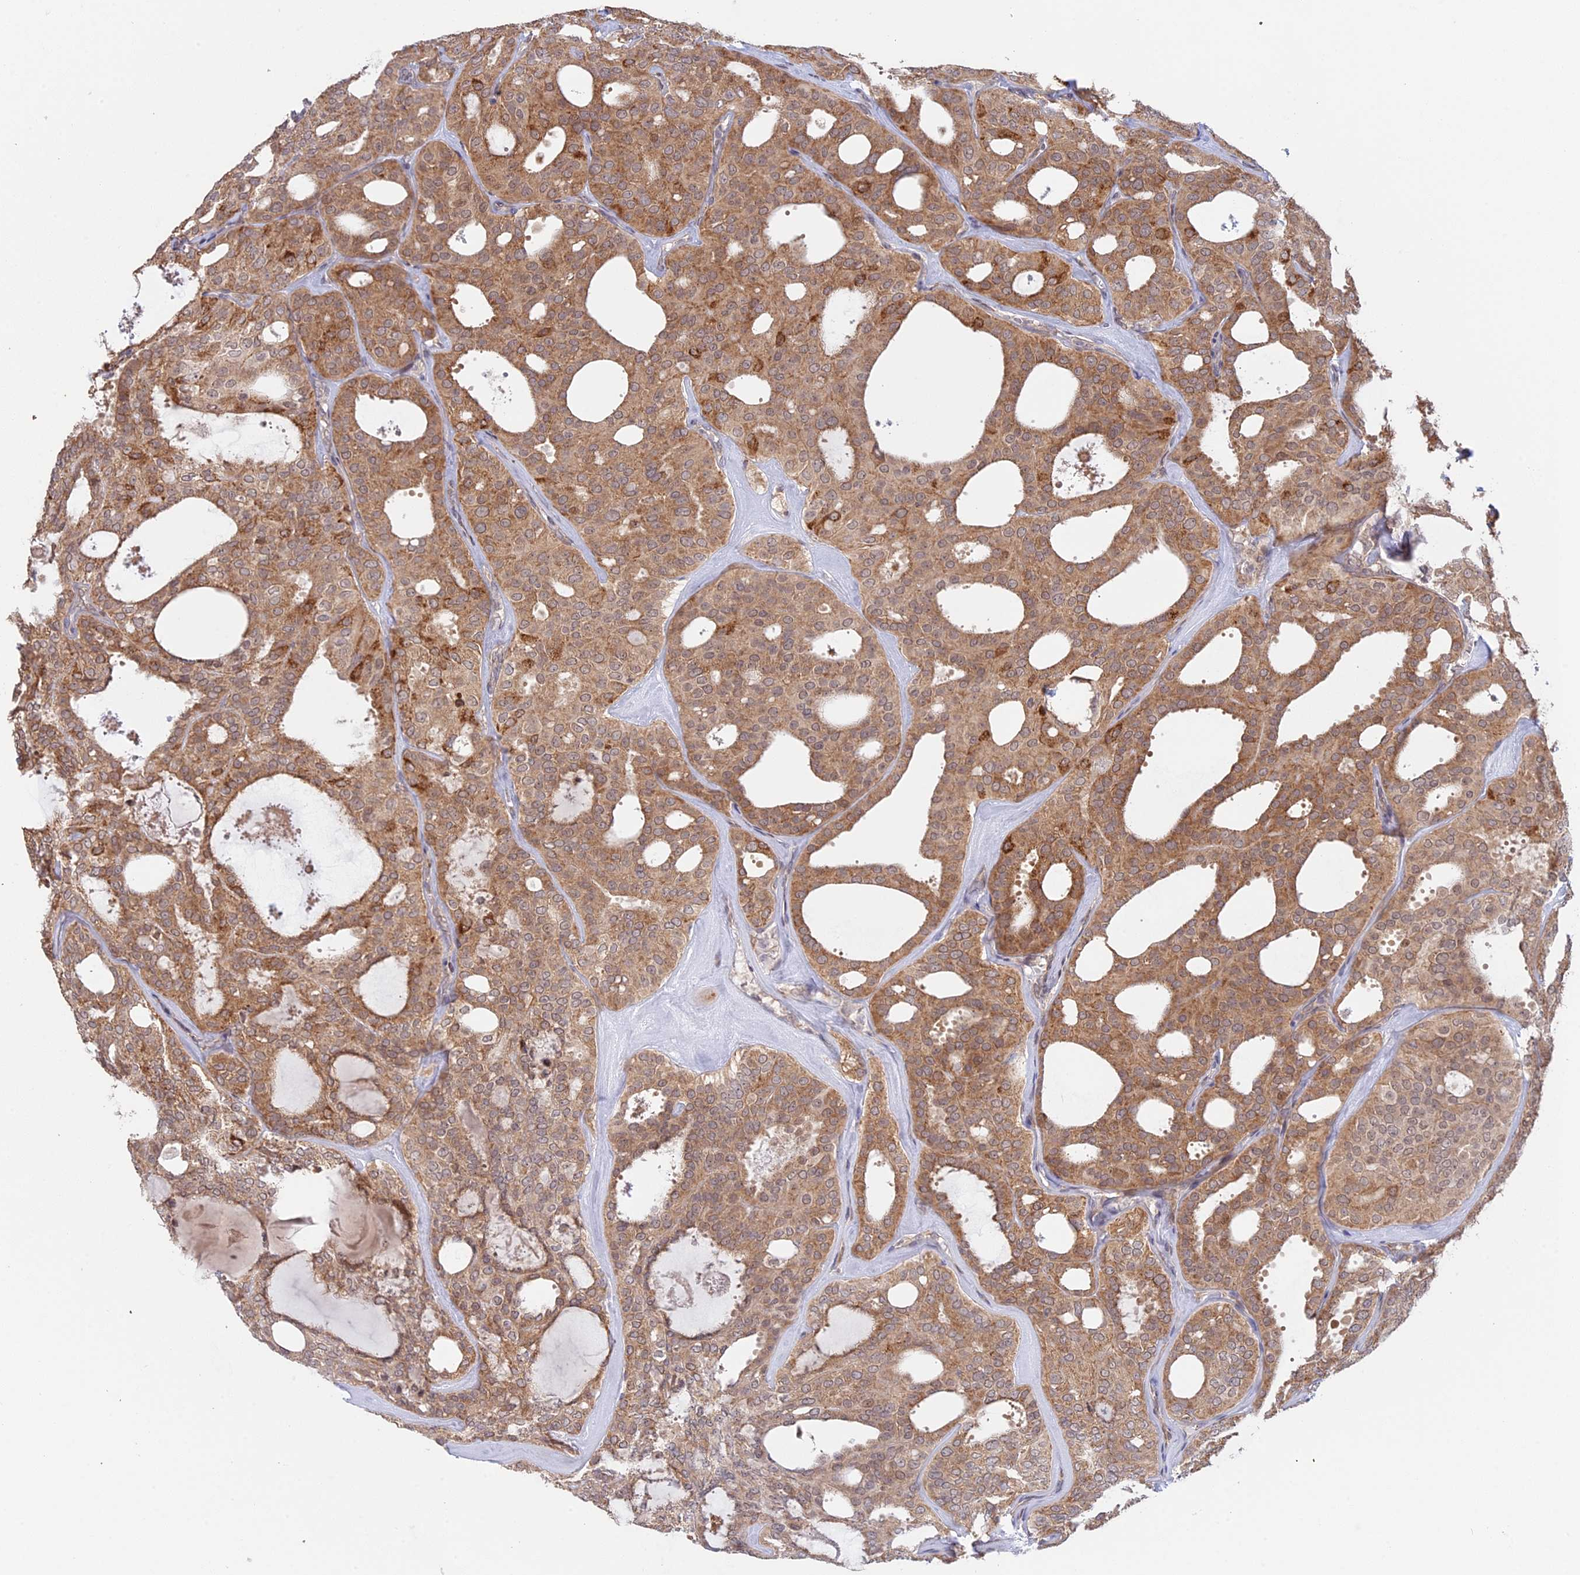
{"staining": {"intensity": "moderate", "quantity": ">75%", "location": "cytoplasmic/membranous"}, "tissue": "thyroid cancer", "cell_type": "Tumor cells", "image_type": "cancer", "snomed": [{"axis": "morphology", "description": "Follicular adenoma carcinoma, NOS"}, {"axis": "topography", "description": "Thyroid gland"}], "caption": "IHC (DAB) staining of thyroid cancer (follicular adenoma carcinoma) exhibits moderate cytoplasmic/membranous protein positivity in about >75% of tumor cells.", "gene": "GSKIP", "patient": {"sex": "male", "age": 75}}